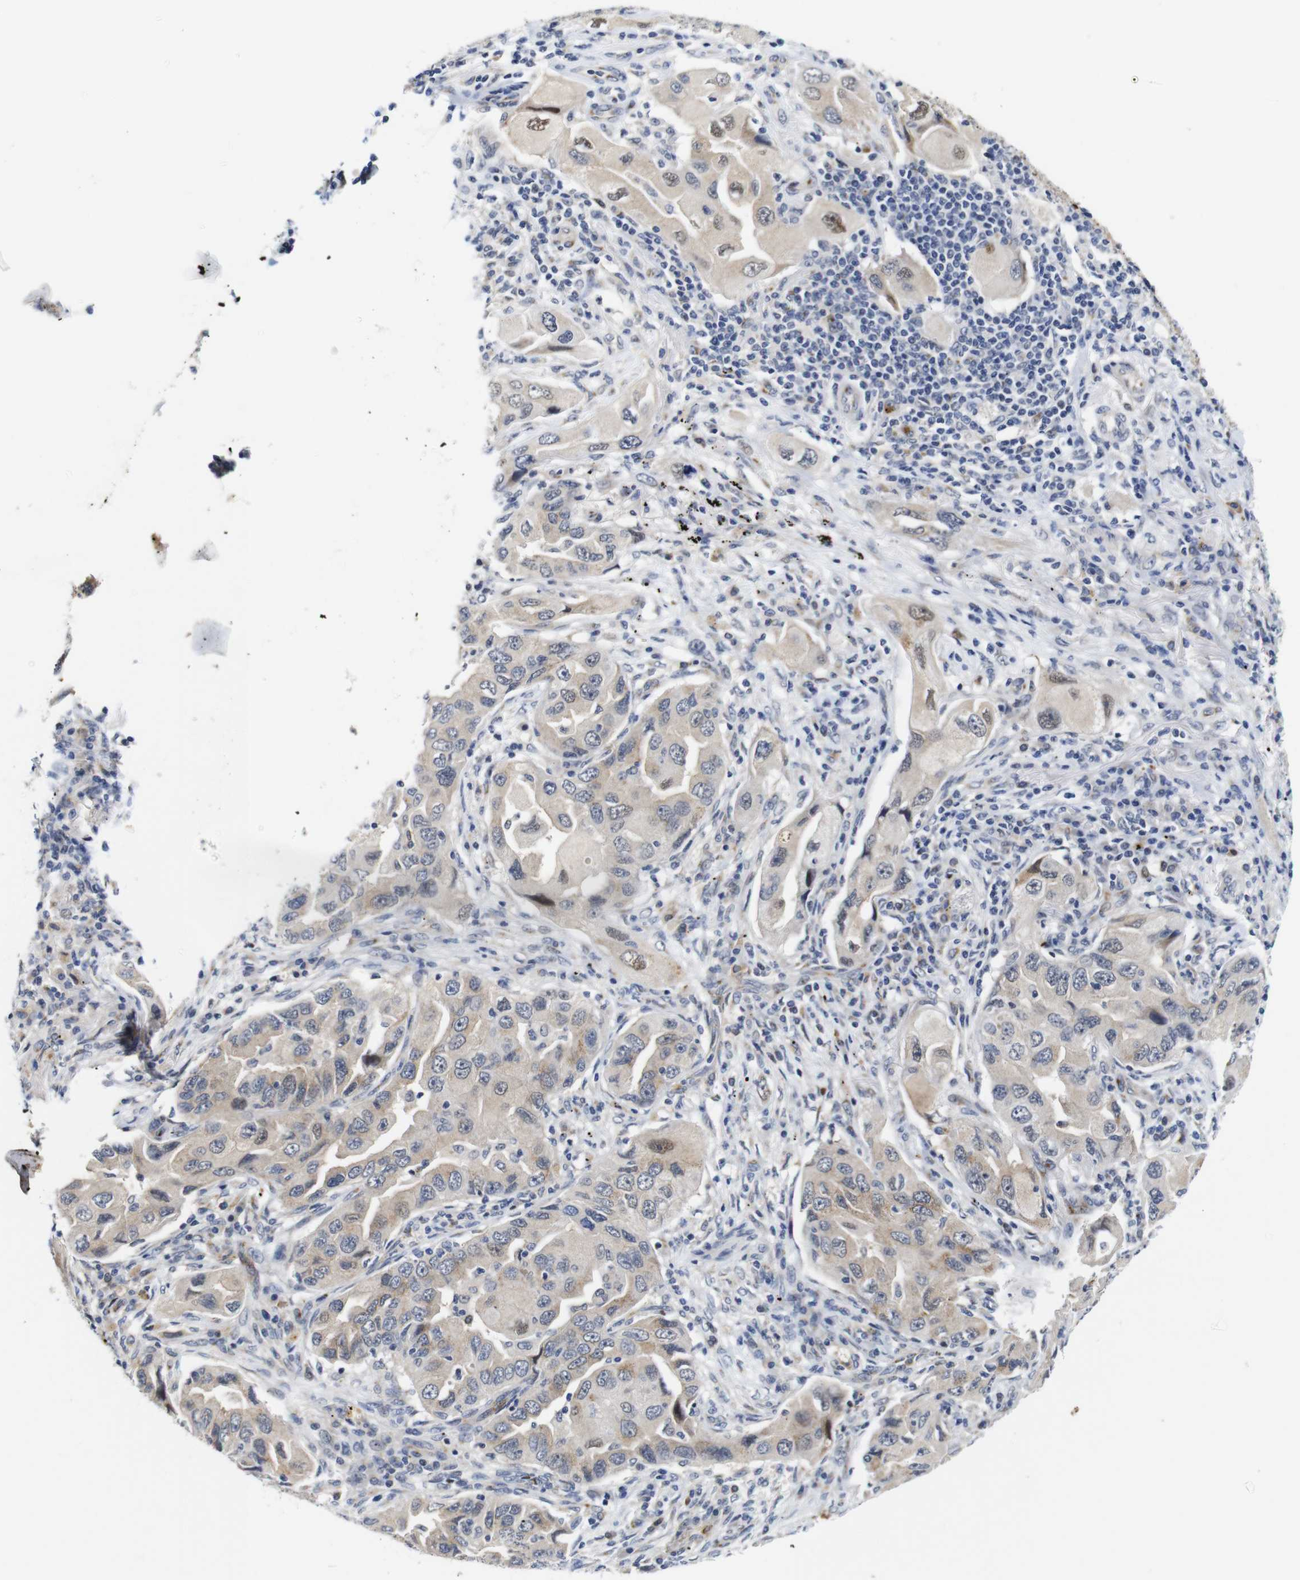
{"staining": {"intensity": "weak", "quantity": ">75%", "location": "cytoplasmic/membranous"}, "tissue": "lung cancer", "cell_type": "Tumor cells", "image_type": "cancer", "snomed": [{"axis": "morphology", "description": "Adenocarcinoma, NOS"}, {"axis": "topography", "description": "Lung"}], "caption": "Lung cancer (adenocarcinoma) tissue reveals weak cytoplasmic/membranous staining in about >75% of tumor cells, visualized by immunohistochemistry.", "gene": "FURIN", "patient": {"sex": "female", "age": 65}}